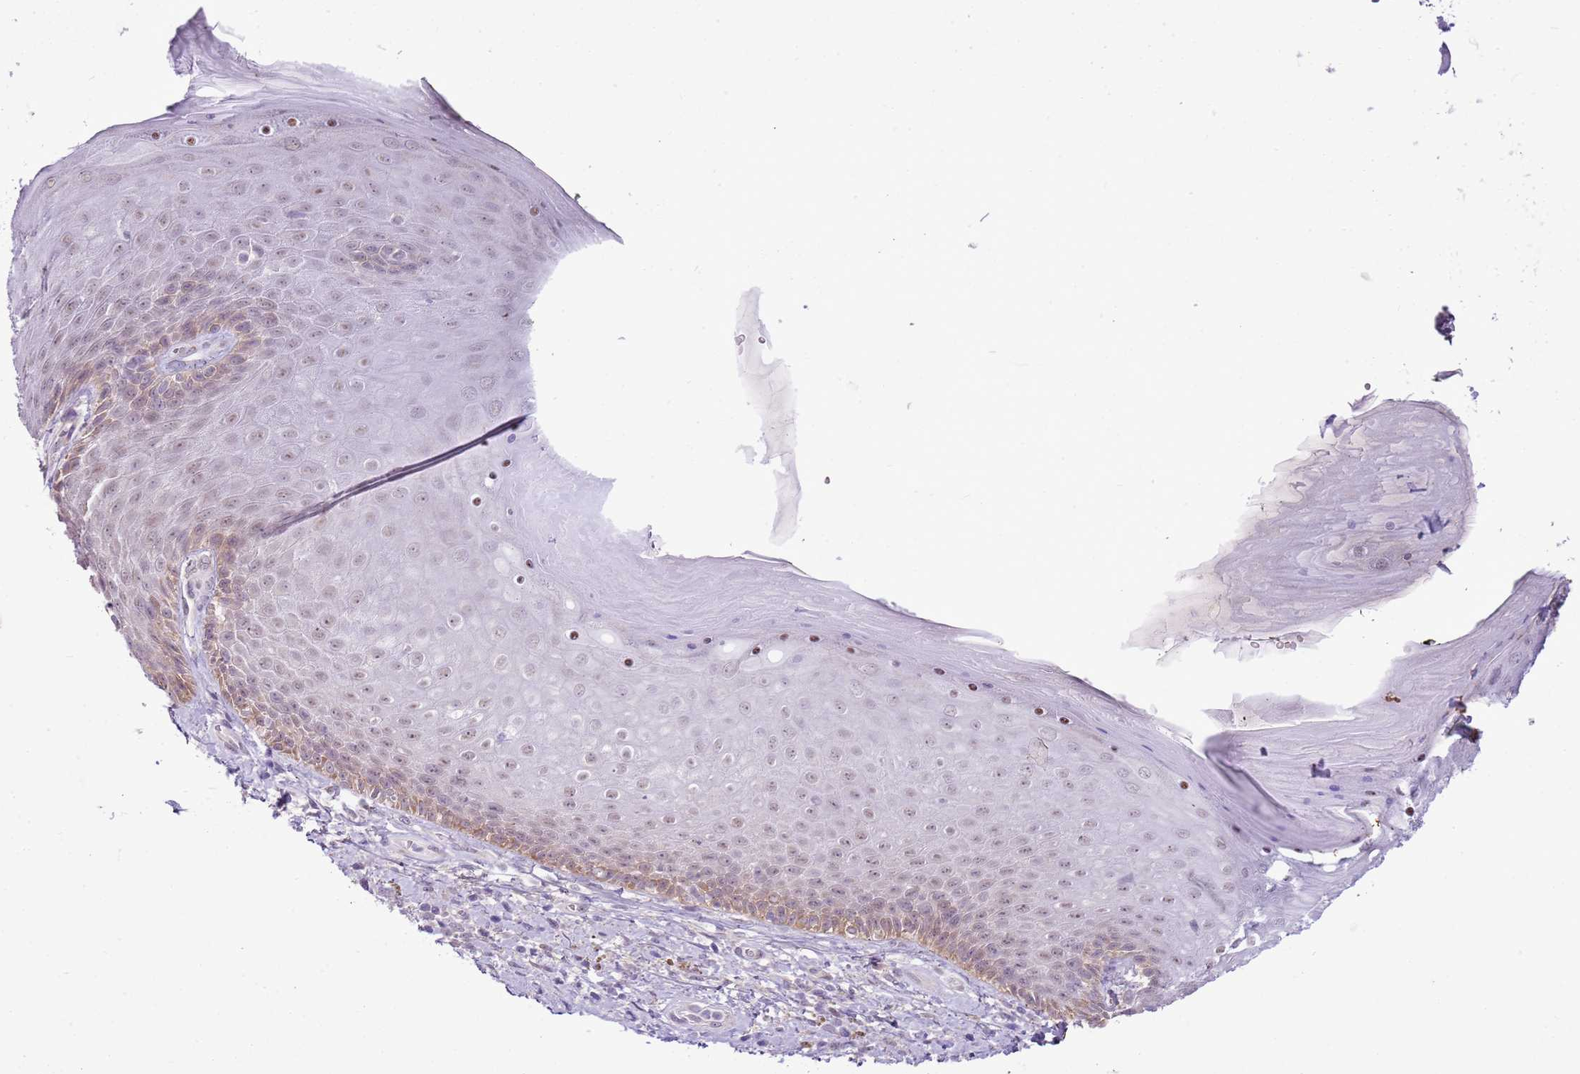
{"staining": {"intensity": "weak", "quantity": "<25%", "location": "cytoplasmic/membranous"}, "tissue": "skin", "cell_type": "Epidermal cells", "image_type": "normal", "snomed": [{"axis": "morphology", "description": "Normal tissue, NOS"}, {"axis": "topography", "description": "Anal"}, {"axis": "topography", "description": "Peripheral nerve tissue"}], "caption": "This is an immunohistochemistry image of unremarkable skin. There is no expression in epidermal cells.", "gene": "FAM120C", "patient": {"sex": "male", "age": 53}}